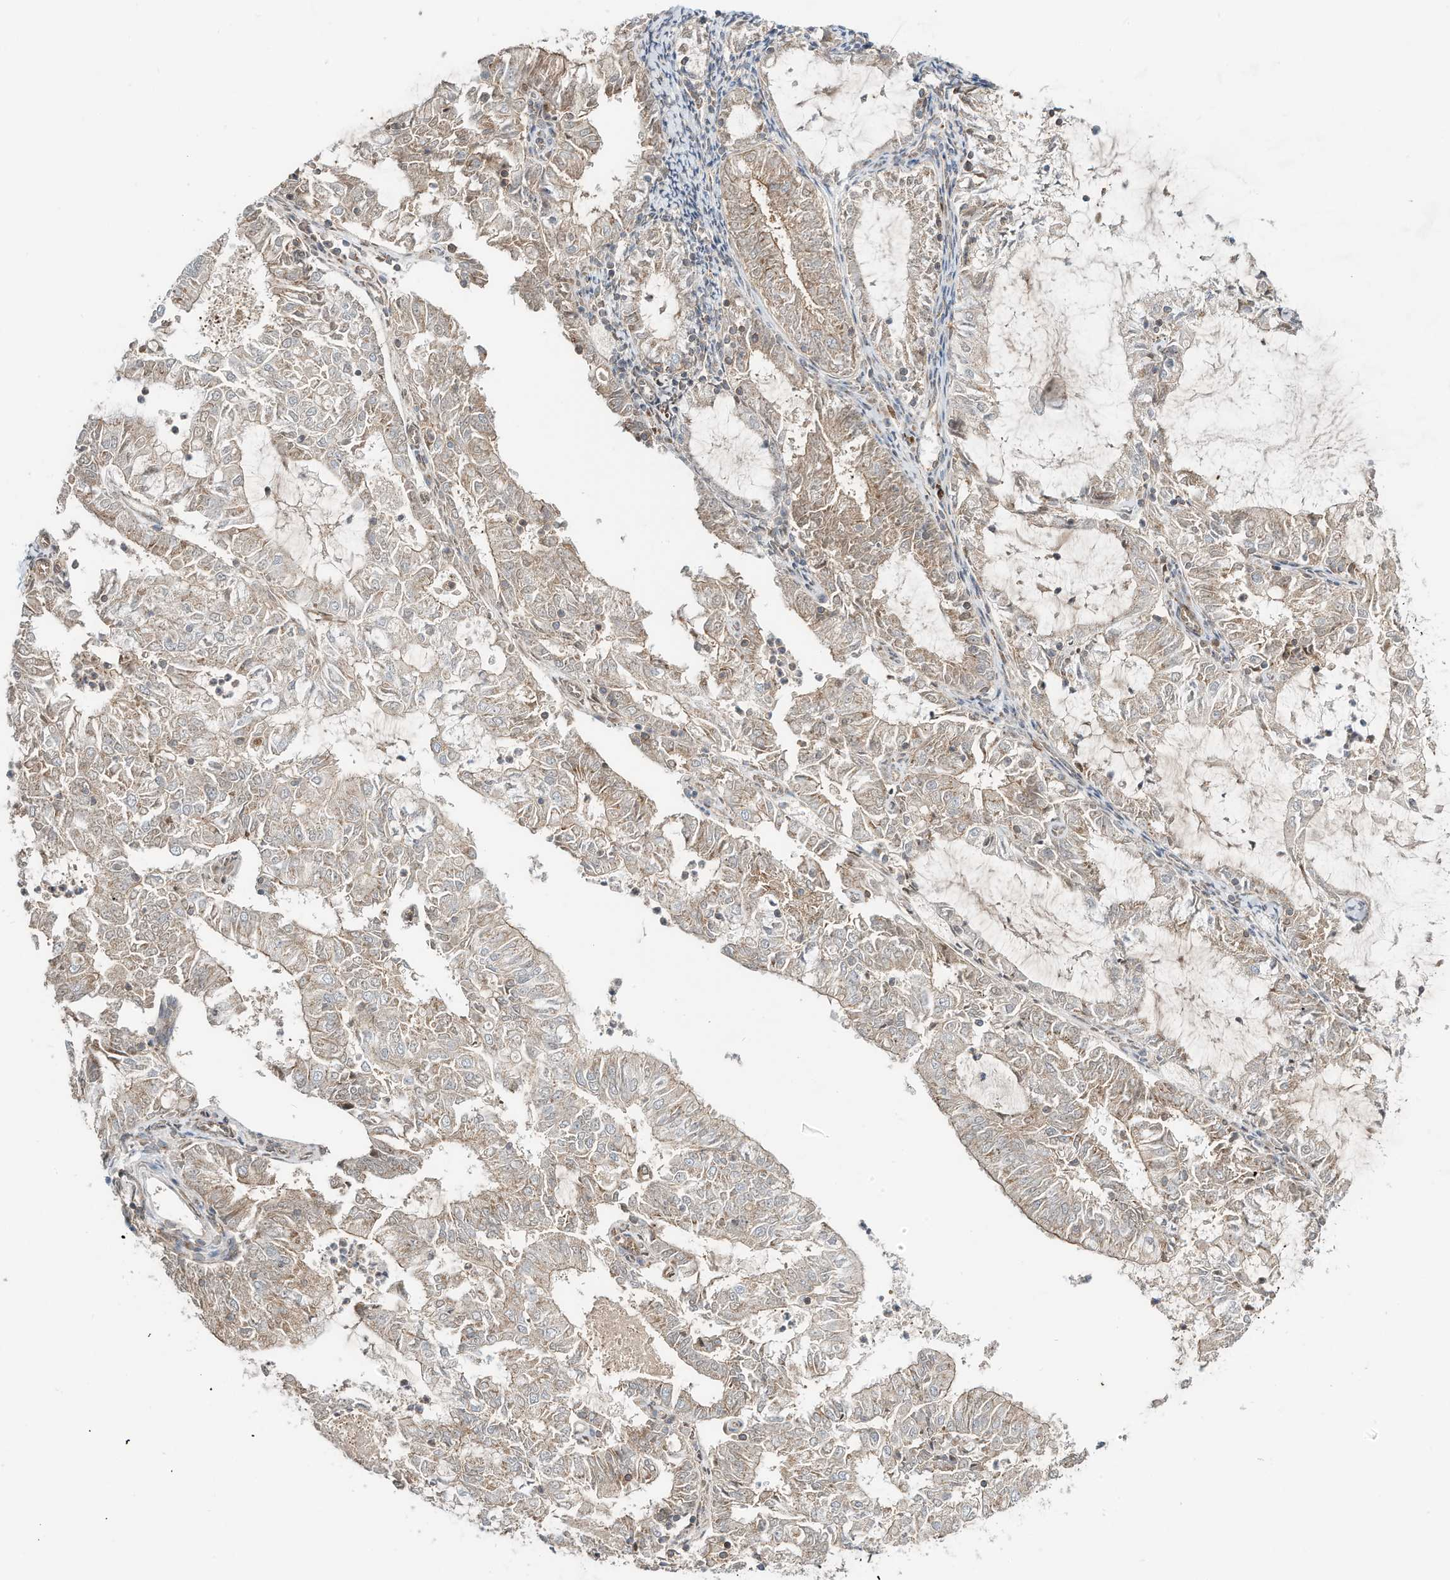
{"staining": {"intensity": "moderate", "quantity": "25%-75%", "location": "cytoplasmic/membranous"}, "tissue": "endometrial cancer", "cell_type": "Tumor cells", "image_type": "cancer", "snomed": [{"axis": "morphology", "description": "Adenocarcinoma, NOS"}, {"axis": "topography", "description": "Endometrium"}], "caption": "Endometrial cancer (adenocarcinoma) stained with DAB (3,3'-diaminobenzidine) immunohistochemistry (IHC) displays medium levels of moderate cytoplasmic/membranous positivity in approximately 25%-75% of tumor cells.", "gene": "CUX1", "patient": {"sex": "female", "age": 57}}